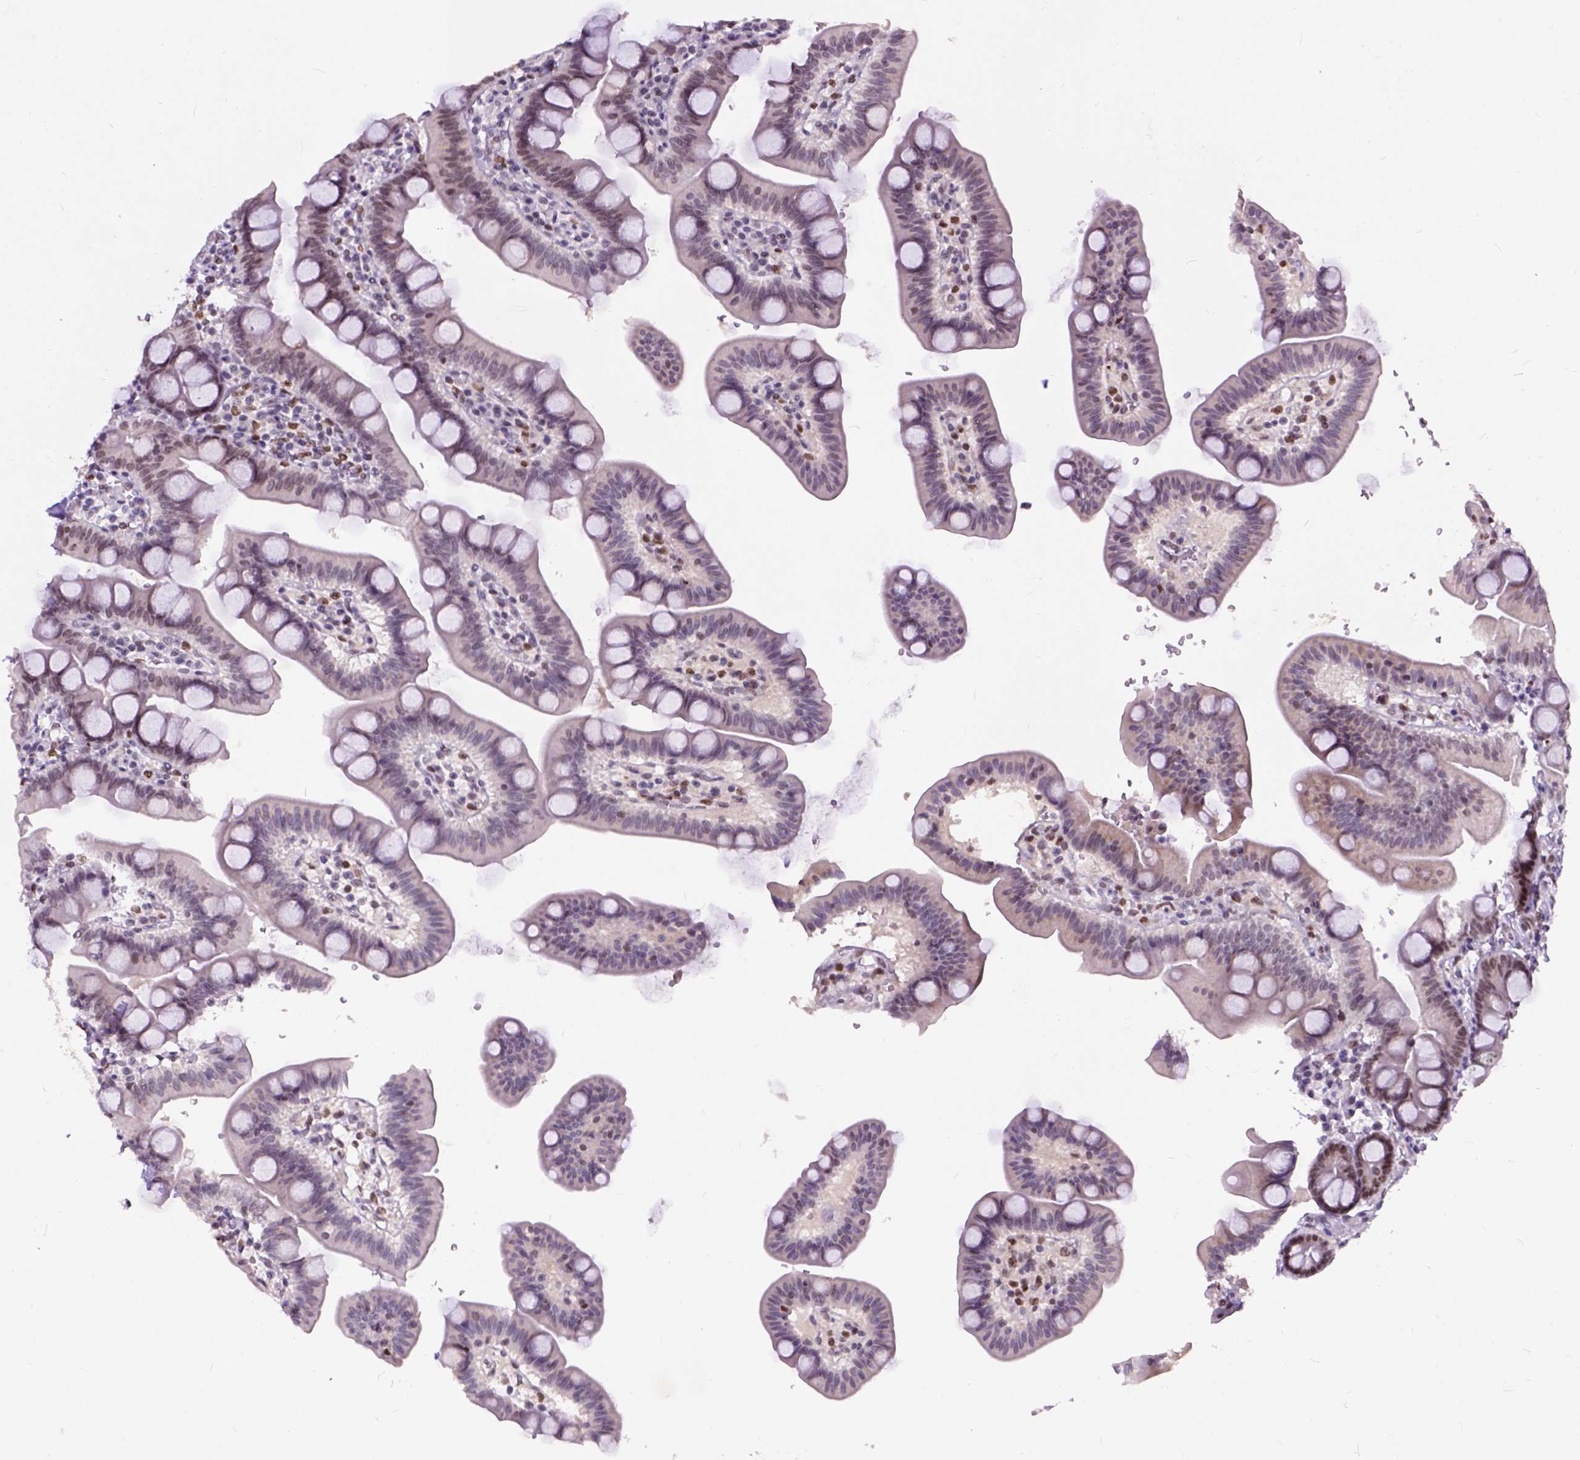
{"staining": {"intensity": "moderate", "quantity": "25%-75%", "location": "nuclear"}, "tissue": "duodenum", "cell_type": "Glandular cells", "image_type": "normal", "snomed": [{"axis": "morphology", "description": "Normal tissue, NOS"}, {"axis": "topography", "description": "Pancreas"}, {"axis": "topography", "description": "Duodenum"}], "caption": "This histopathology image displays immunohistochemistry (IHC) staining of unremarkable duodenum, with medium moderate nuclear staining in approximately 25%-75% of glandular cells.", "gene": "RCC2", "patient": {"sex": "male", "age": 59}}